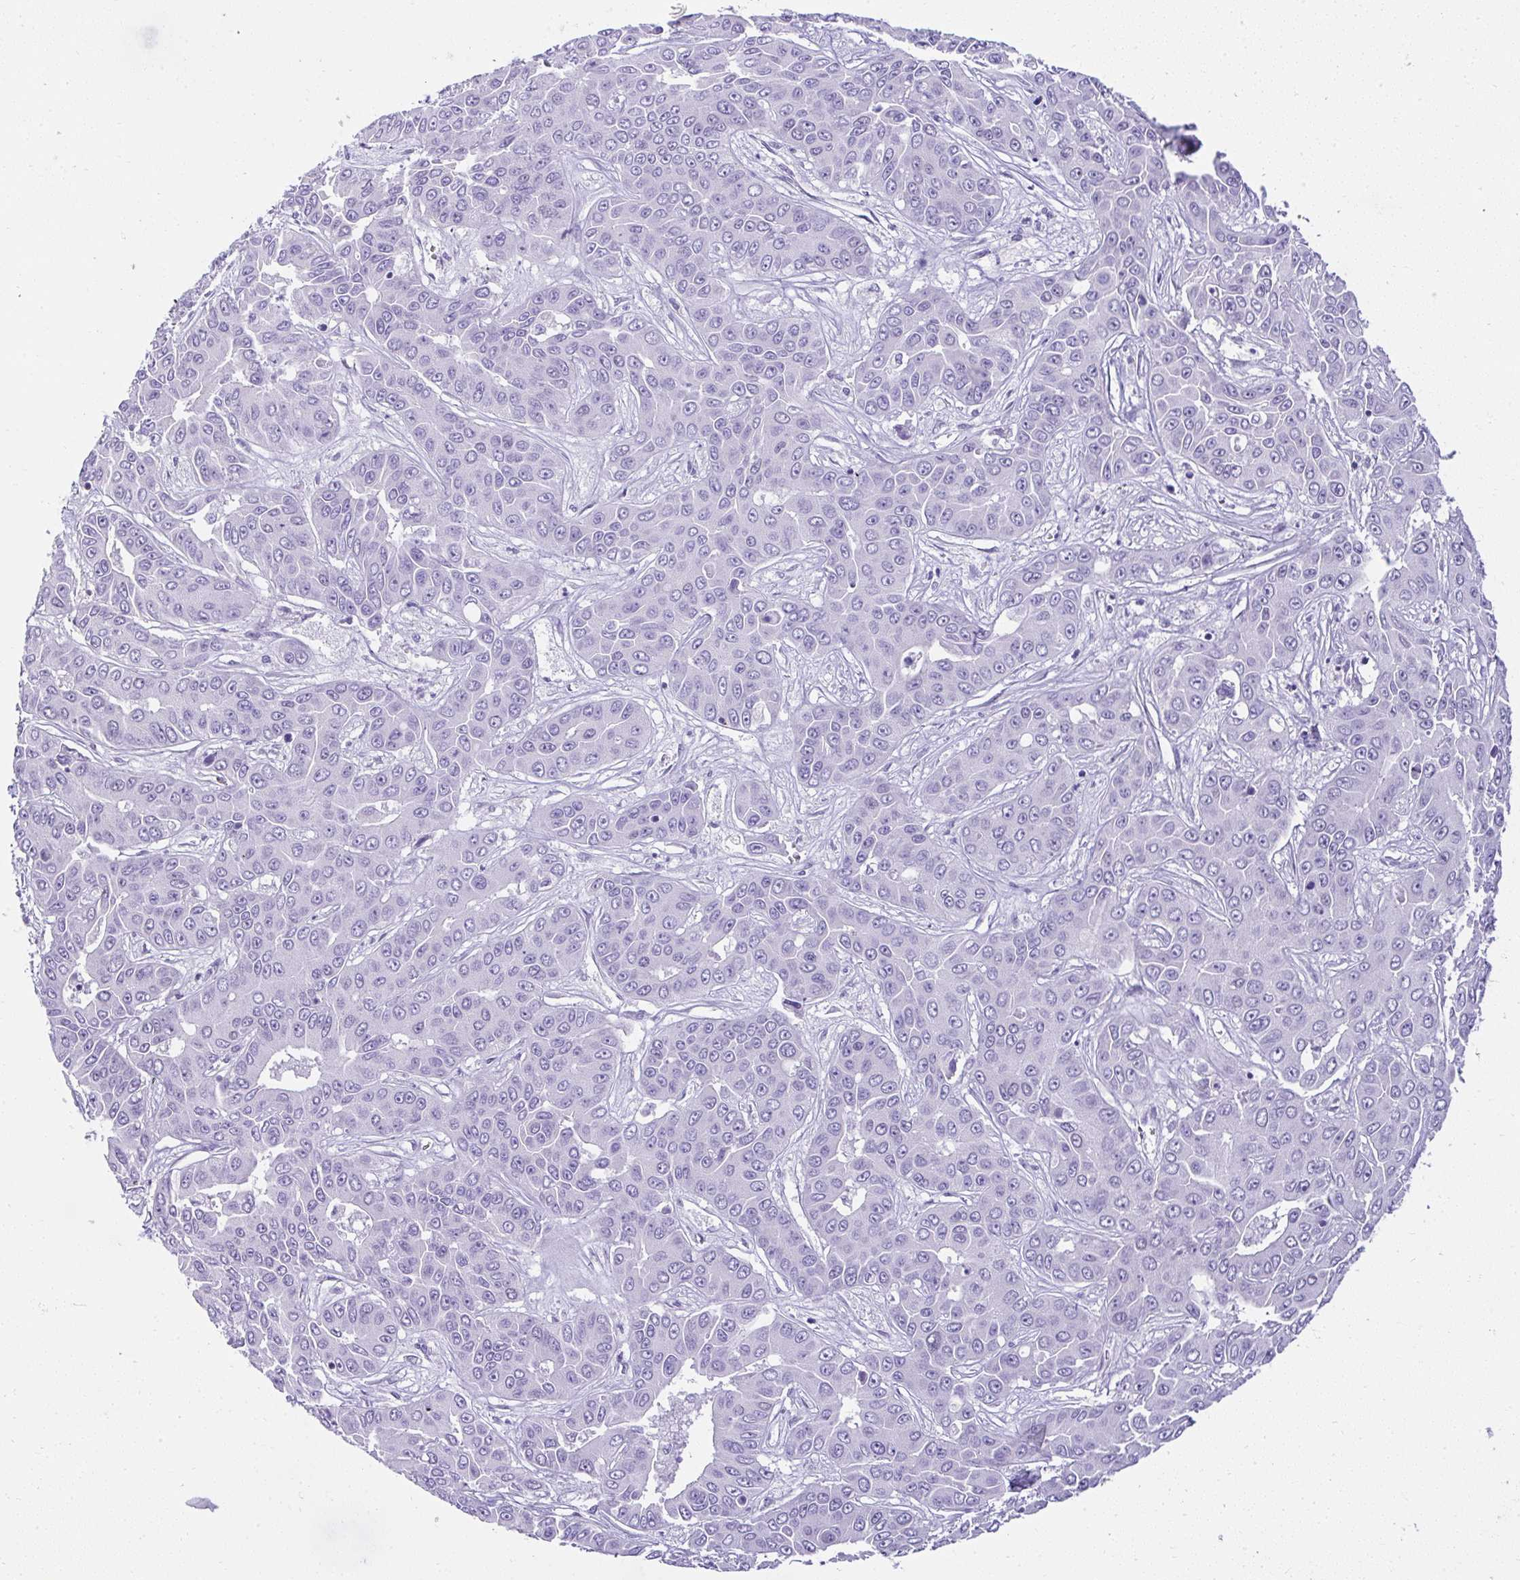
{"staining": {"intensity": "negative", "quantity": "none", "location": "none"}, "tissue": "liver cancer", "cell_type": "Tumor cells", "image_type": "cancer", "snomed": [{"axis": "morphology", "description": "Cholangiocarcinoma"}, {"axis": "topography", "description": "Liver"}], "caption": "Immunohistochemistry of human cholangiocarcinoma (liver) exhibits no staining in tumor cells.", "gene": "RNF183", "patient": {"sex": "female", "age": 52}}